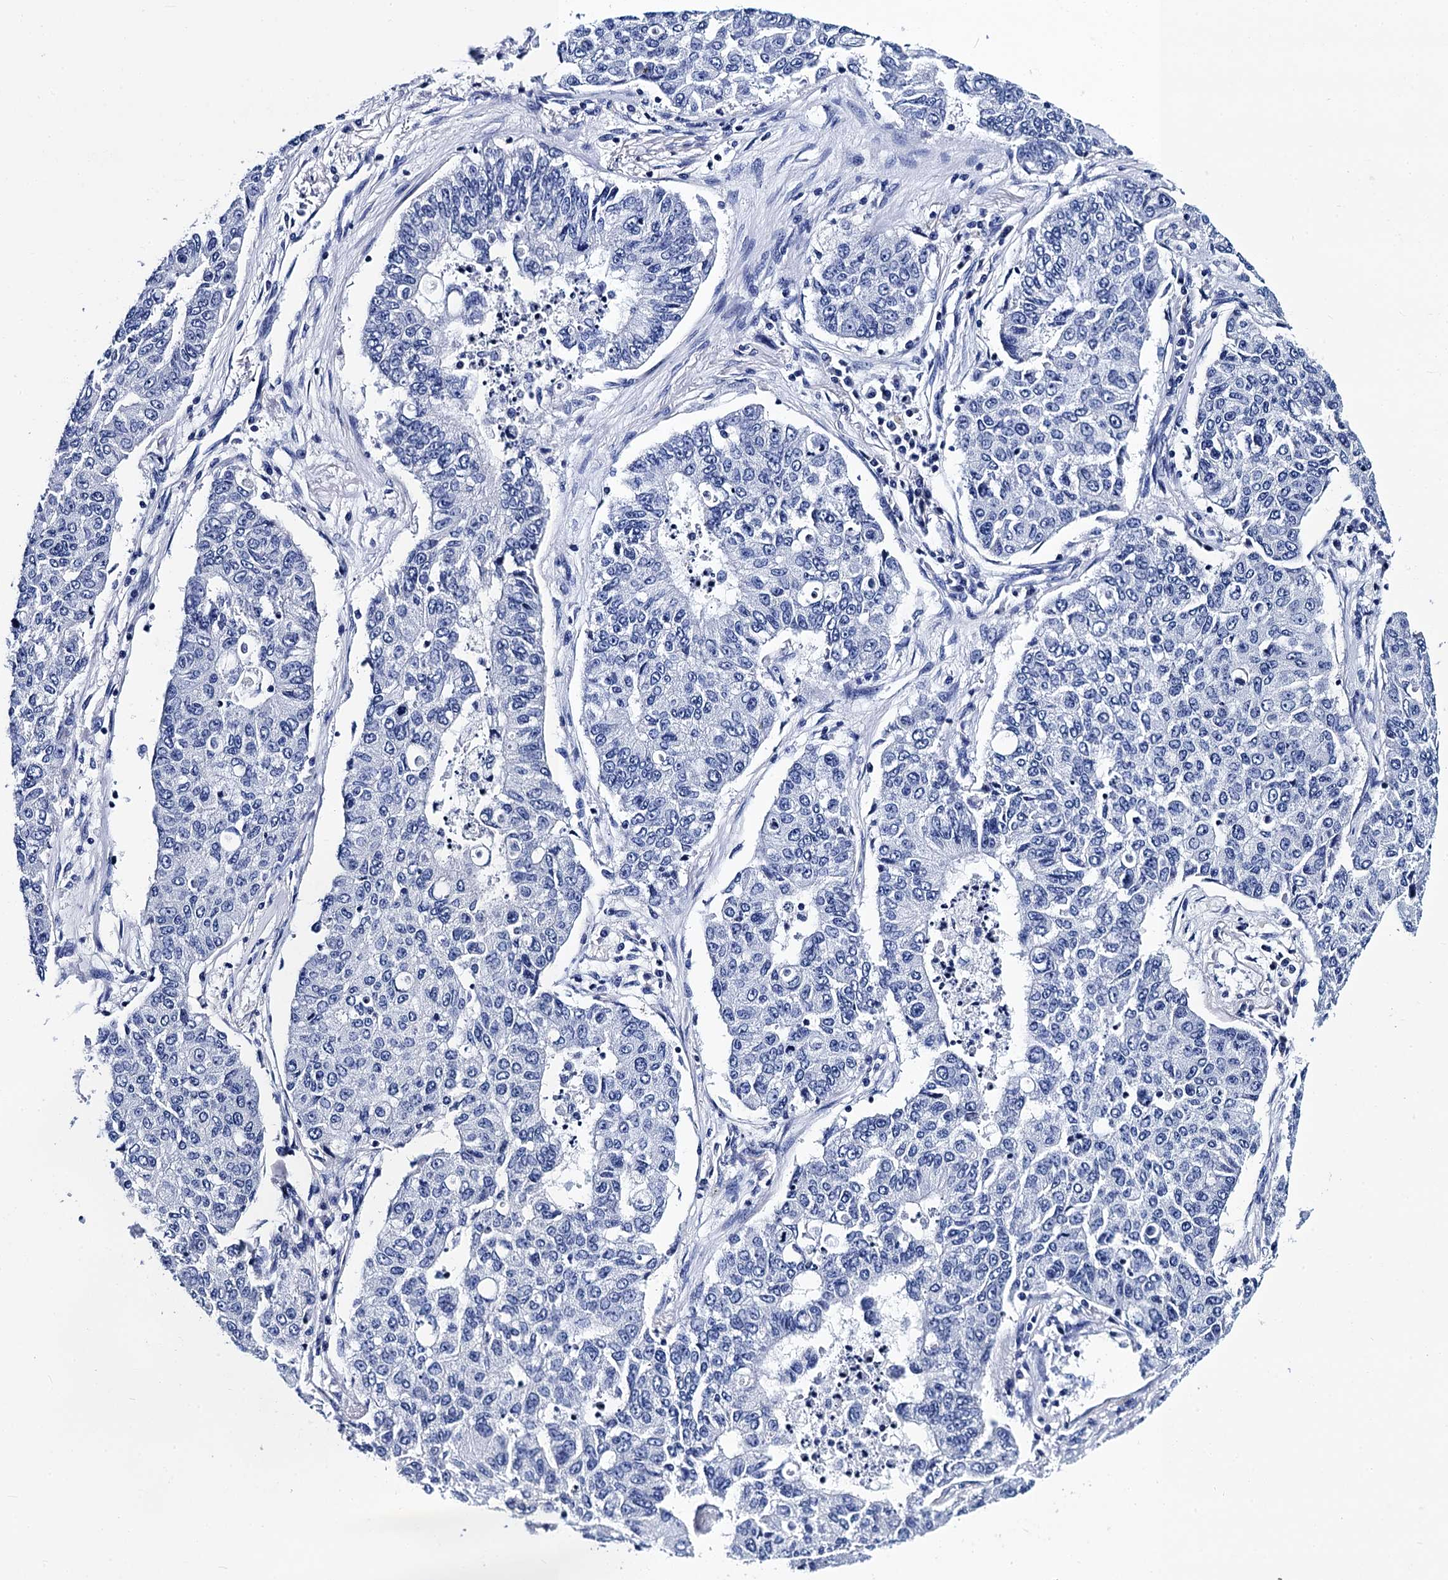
{"staining": {"intensity": "negative", "quantity": "none", "location": "none"}, "tissue": "lung cancer", "cell_type": "Tumor cells", "image_type": "cancer", "snomed": [{"axis": "morphology", "description": "Squamous cell carcinoma, NOS"}, {"axis": "topography", "description": "Lung"}], "caption": "Protein analysis of lung cancer (squamous cell carcinoma) reveals no significant staining in tumor cells.", "gene": "MYBPC3", "patient": {"sex": "male", "age": 74}}